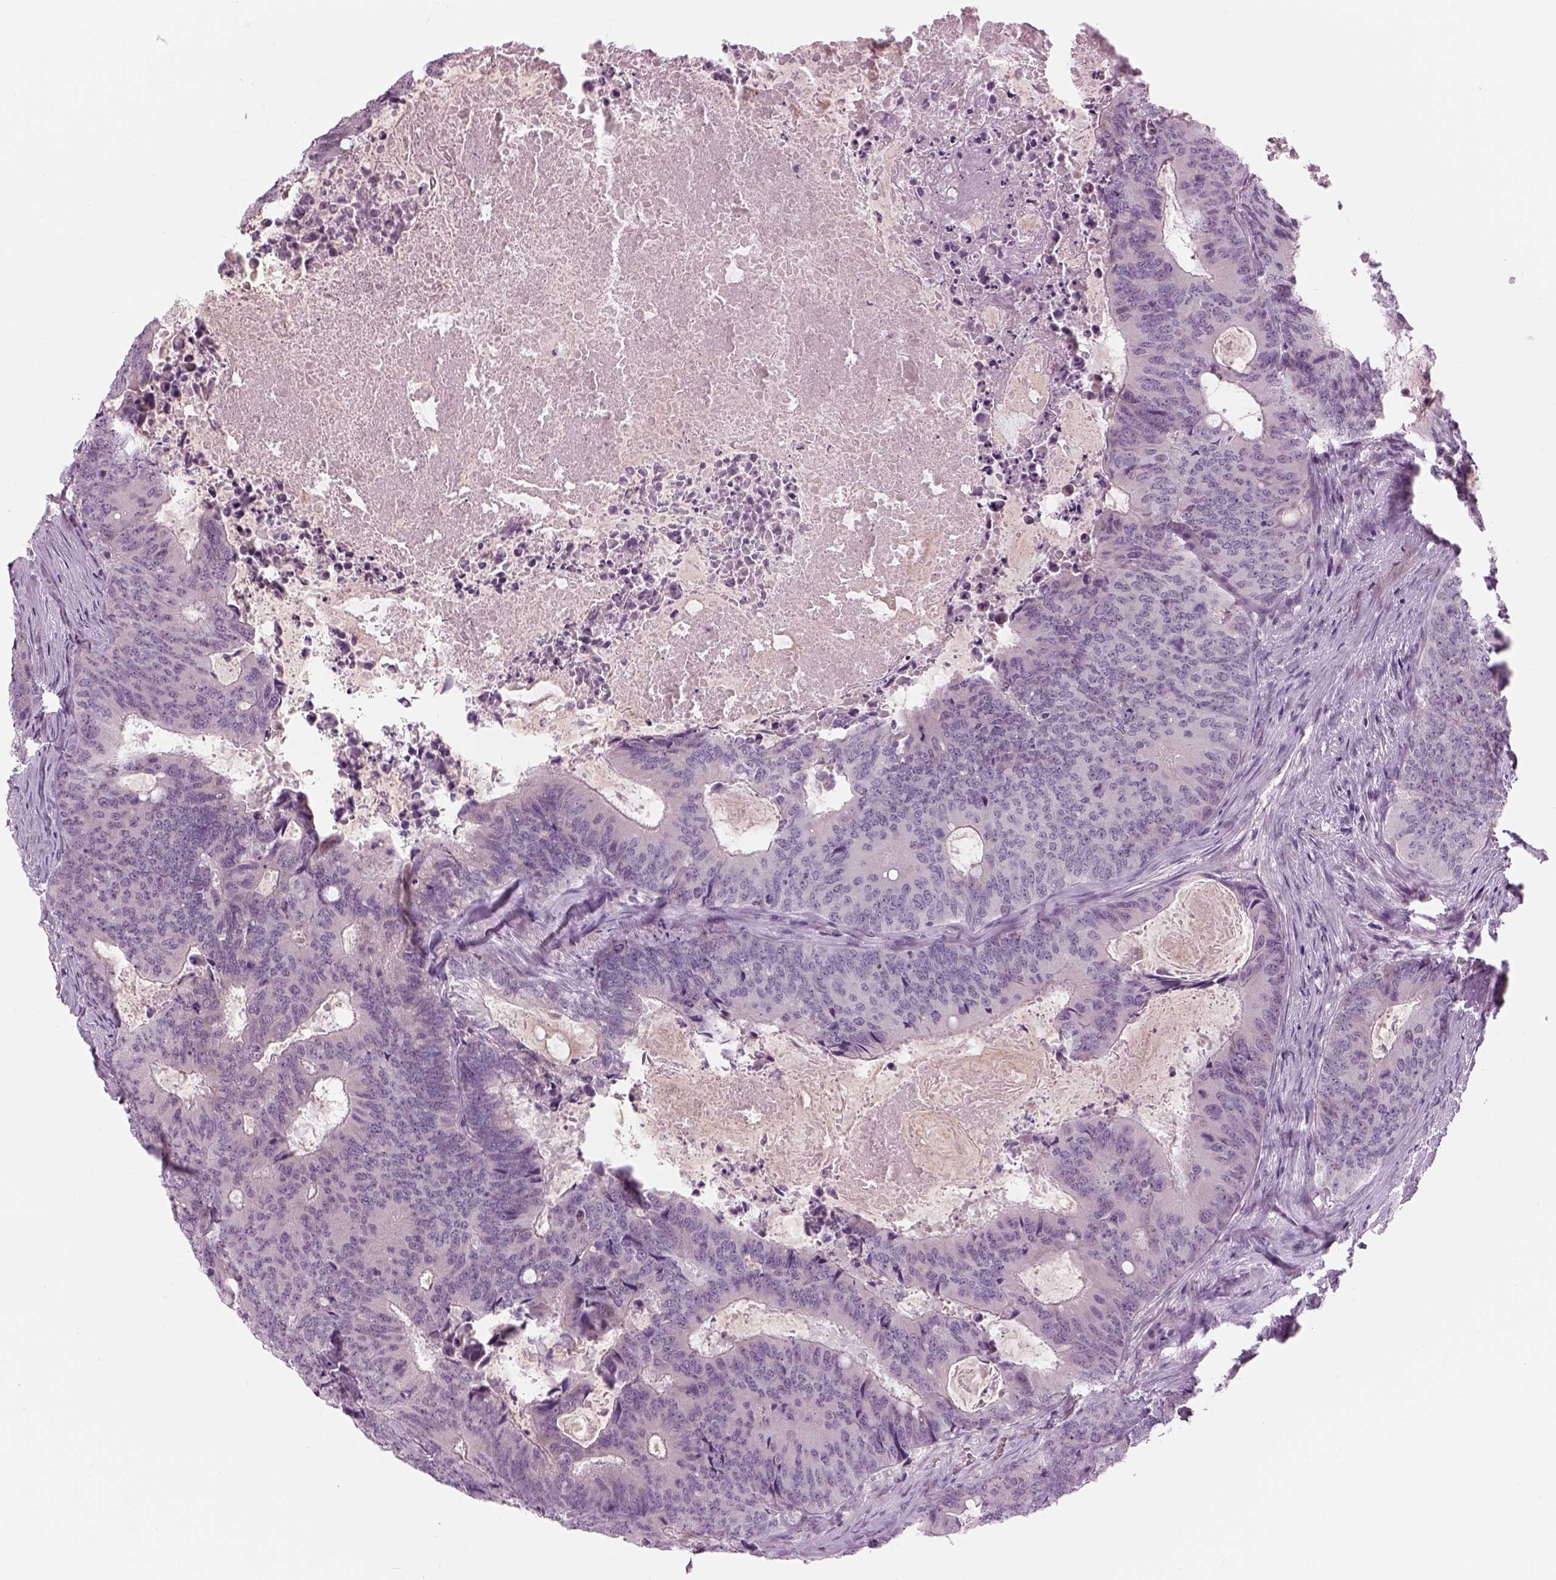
{"staining": {"intensity": "negative", "quantity": "none", "location": "none"}, "tissue": "colorectal cancer", "cell_type": "Tumor cells", "image_type": "cancer", "snomed": [{"axis": "morphology", "description": "Adenocarcinoma, NOS"}, {"axis": "topography", "description": "Colon"}], "caption": "Immunohistochemistry of human colorectal adenocarcinoma reveals no positivity in tumor cells. Nuclei are stained in blue.", "gene": "LRRIQ3", "patient": {"sex": "male", "age": 67}}